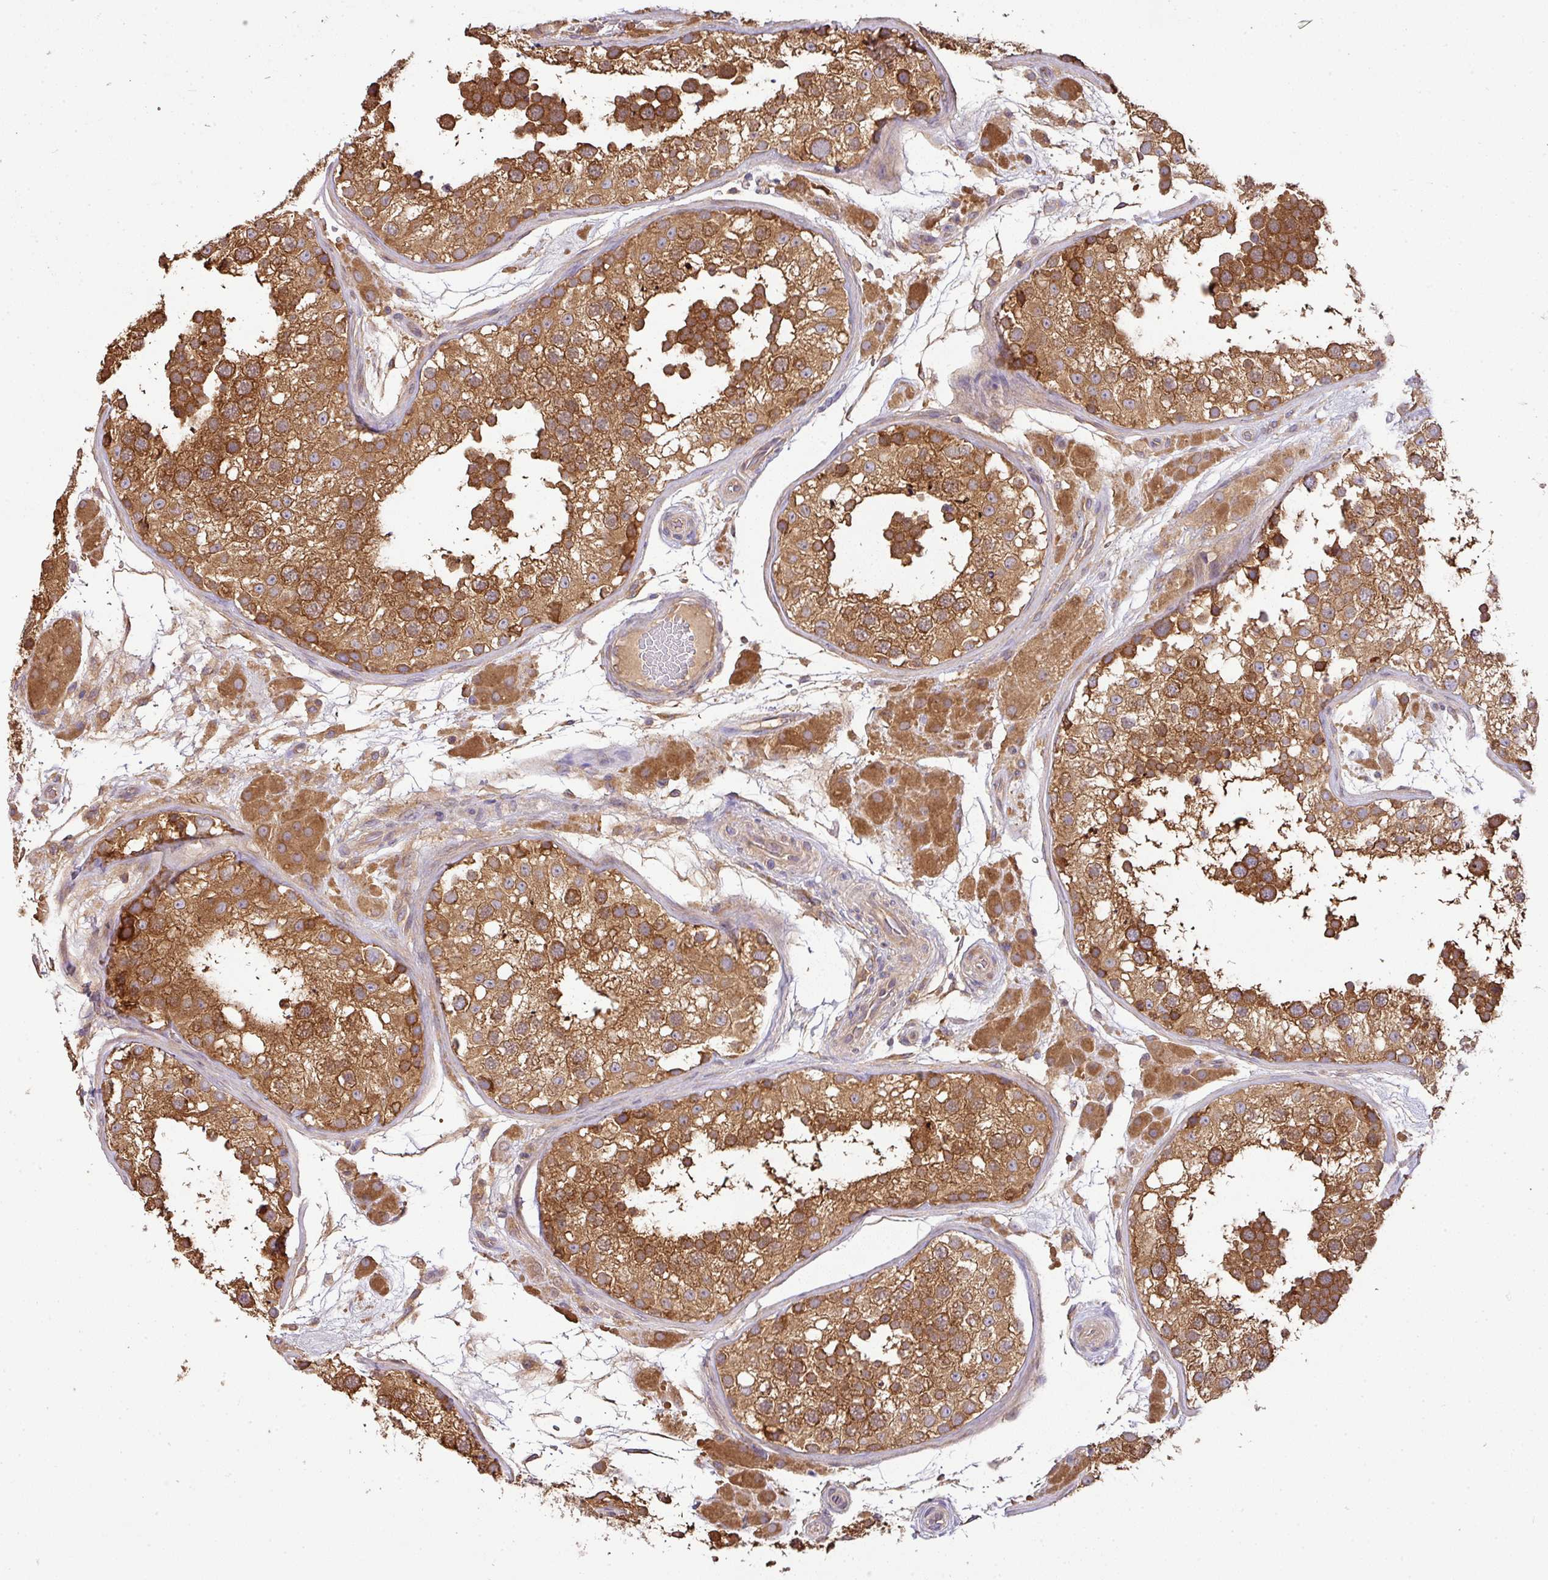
{"staining": {"intensity": "strong", "quantity": ">75%", "location": "cytoplasmic/membranous"}, "tissue": "testis", "cell_type": "Cells in seminiferous ducts", "image_type": "normal", "snomed": [{"axis": "morphology", "description": "Normal tissue, NOS"}, {"axis": "topography", "description": "Testis"}], "caption": "Immunohistochemical staining of unremarkable testis exhibits high levels of strong cytoplasmic/membranous expression in approximately >75% of cells in seminiferous ducts.", "gene": "GSPT1", "patient": {"sex": "male", "age": 26}}